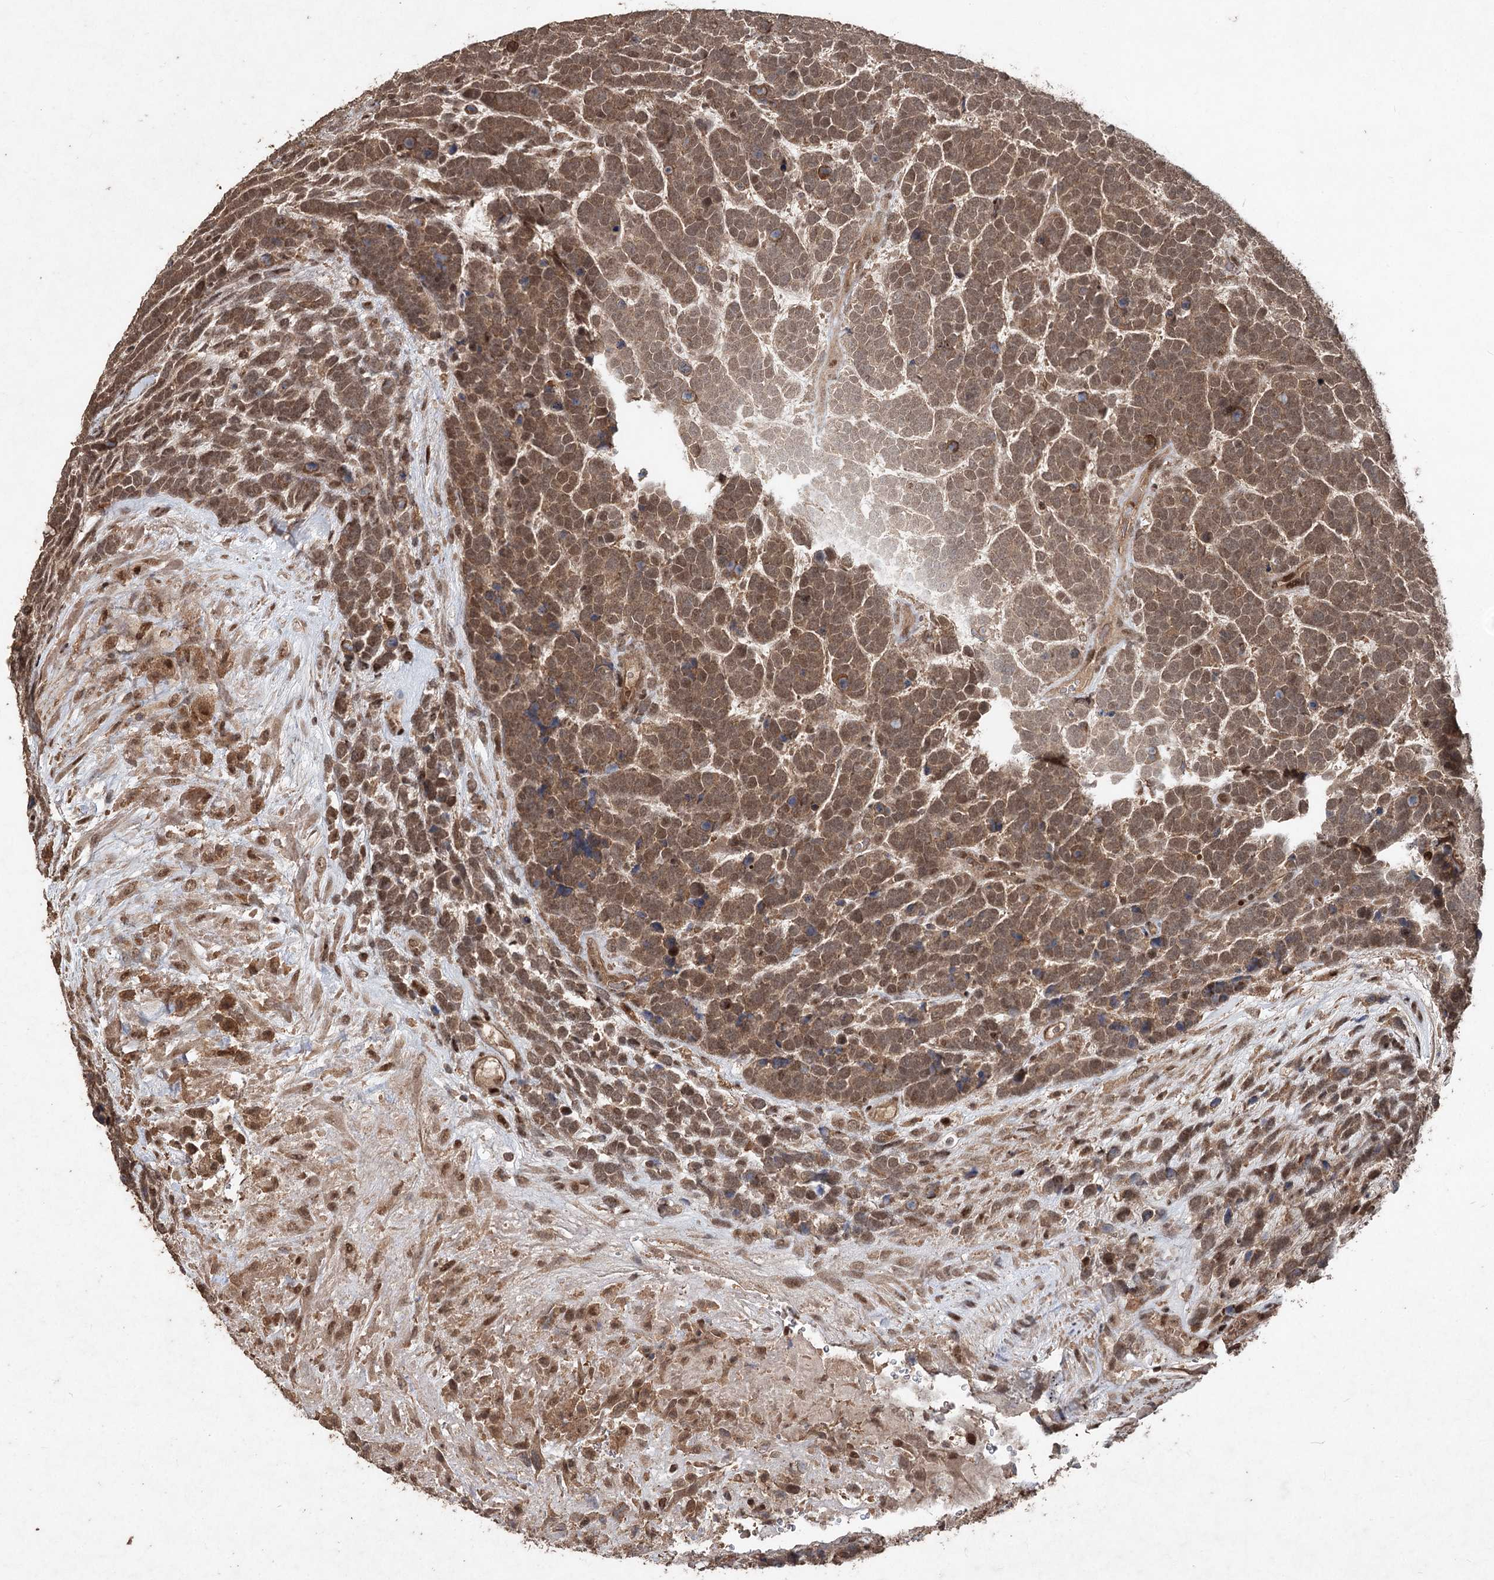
{"staining": {"intensity": "moderate", "quantity": ">75%", "location": "cytoplasmic/membranous,nuclear"}, "tissue": "urothelial cancer", "cell_type": "Tumor cells", "image_type": "cancer", "snomed": [{"axis": "morphology", "description": "Urothelial carcinoma, High grade"}, {"axis": "topography", "description": "Urinary bladder"}], "caption": "This histopathology image shows high-grade urothelial carcinoma stained with IHC to label a protein in brown. The cytoplasmic/membranous and nuclear of tumor cells show moderate positivity for the protein. Nuclei are counter-stained blue.", "gene": "FBXO7", "patient": {"sex": "female", "age": 82}}